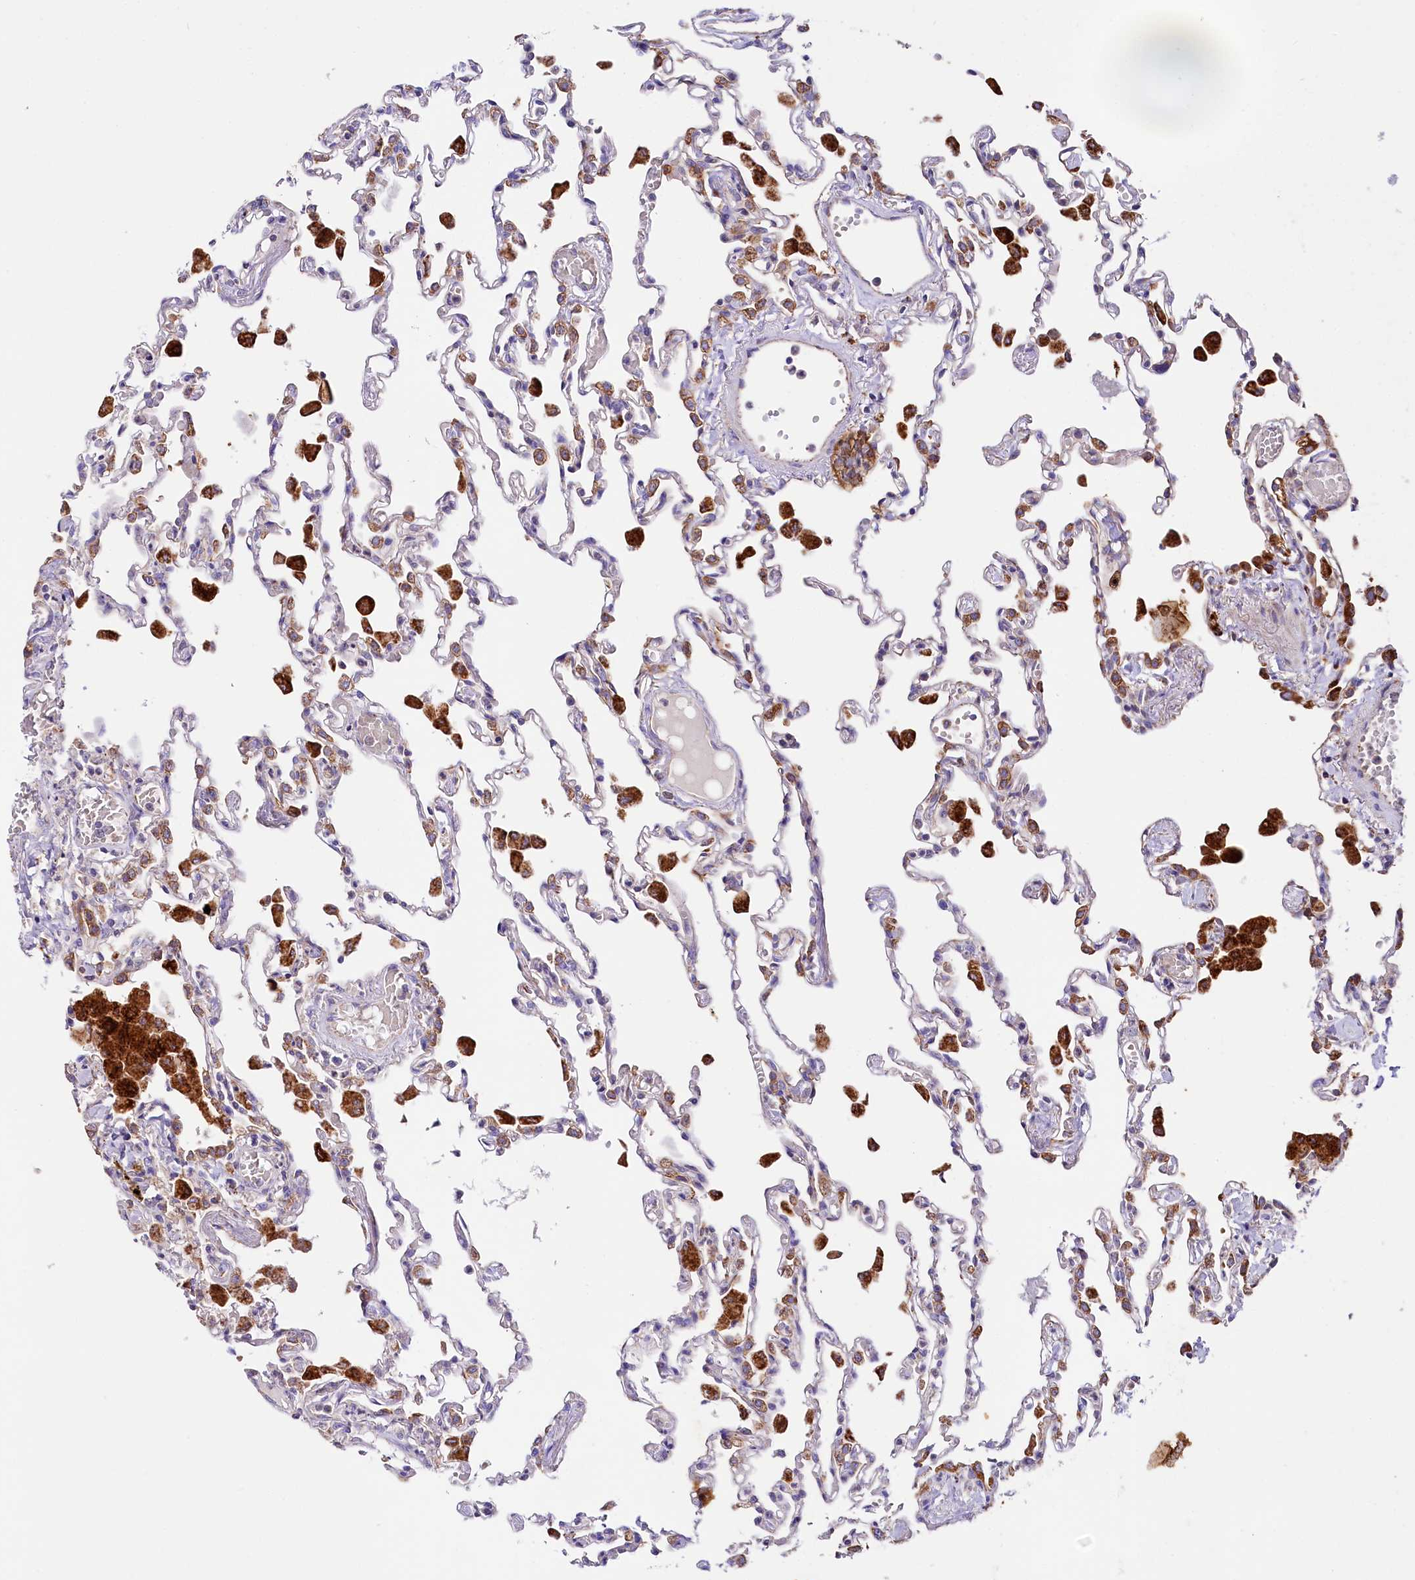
{"staining": {"intensity": "moderate", "quantity": "<25%", "location": "cytoplasmic/membranous"}, "tissue": "lung", "cell_type": "Alveolar cells", "image_type": "normal", "snomed": [{"axis": "morphology", "description": "Normal tissue, NOS"}, {"axis": "topography", "description": "Bronchus"}, {"axis": "topography", "description": "Lung"}], "caption": "High-magnification brightfield microscopy of benign lung stained with DAB (brown) and counterstained with hematoxylin (blue). alveolar cells exhibit moderate cytoplasmic/membranous staining is present in about<25% of cells.", "gene": "SACM1L", "patient": {"sex": "female", "age": 49}}